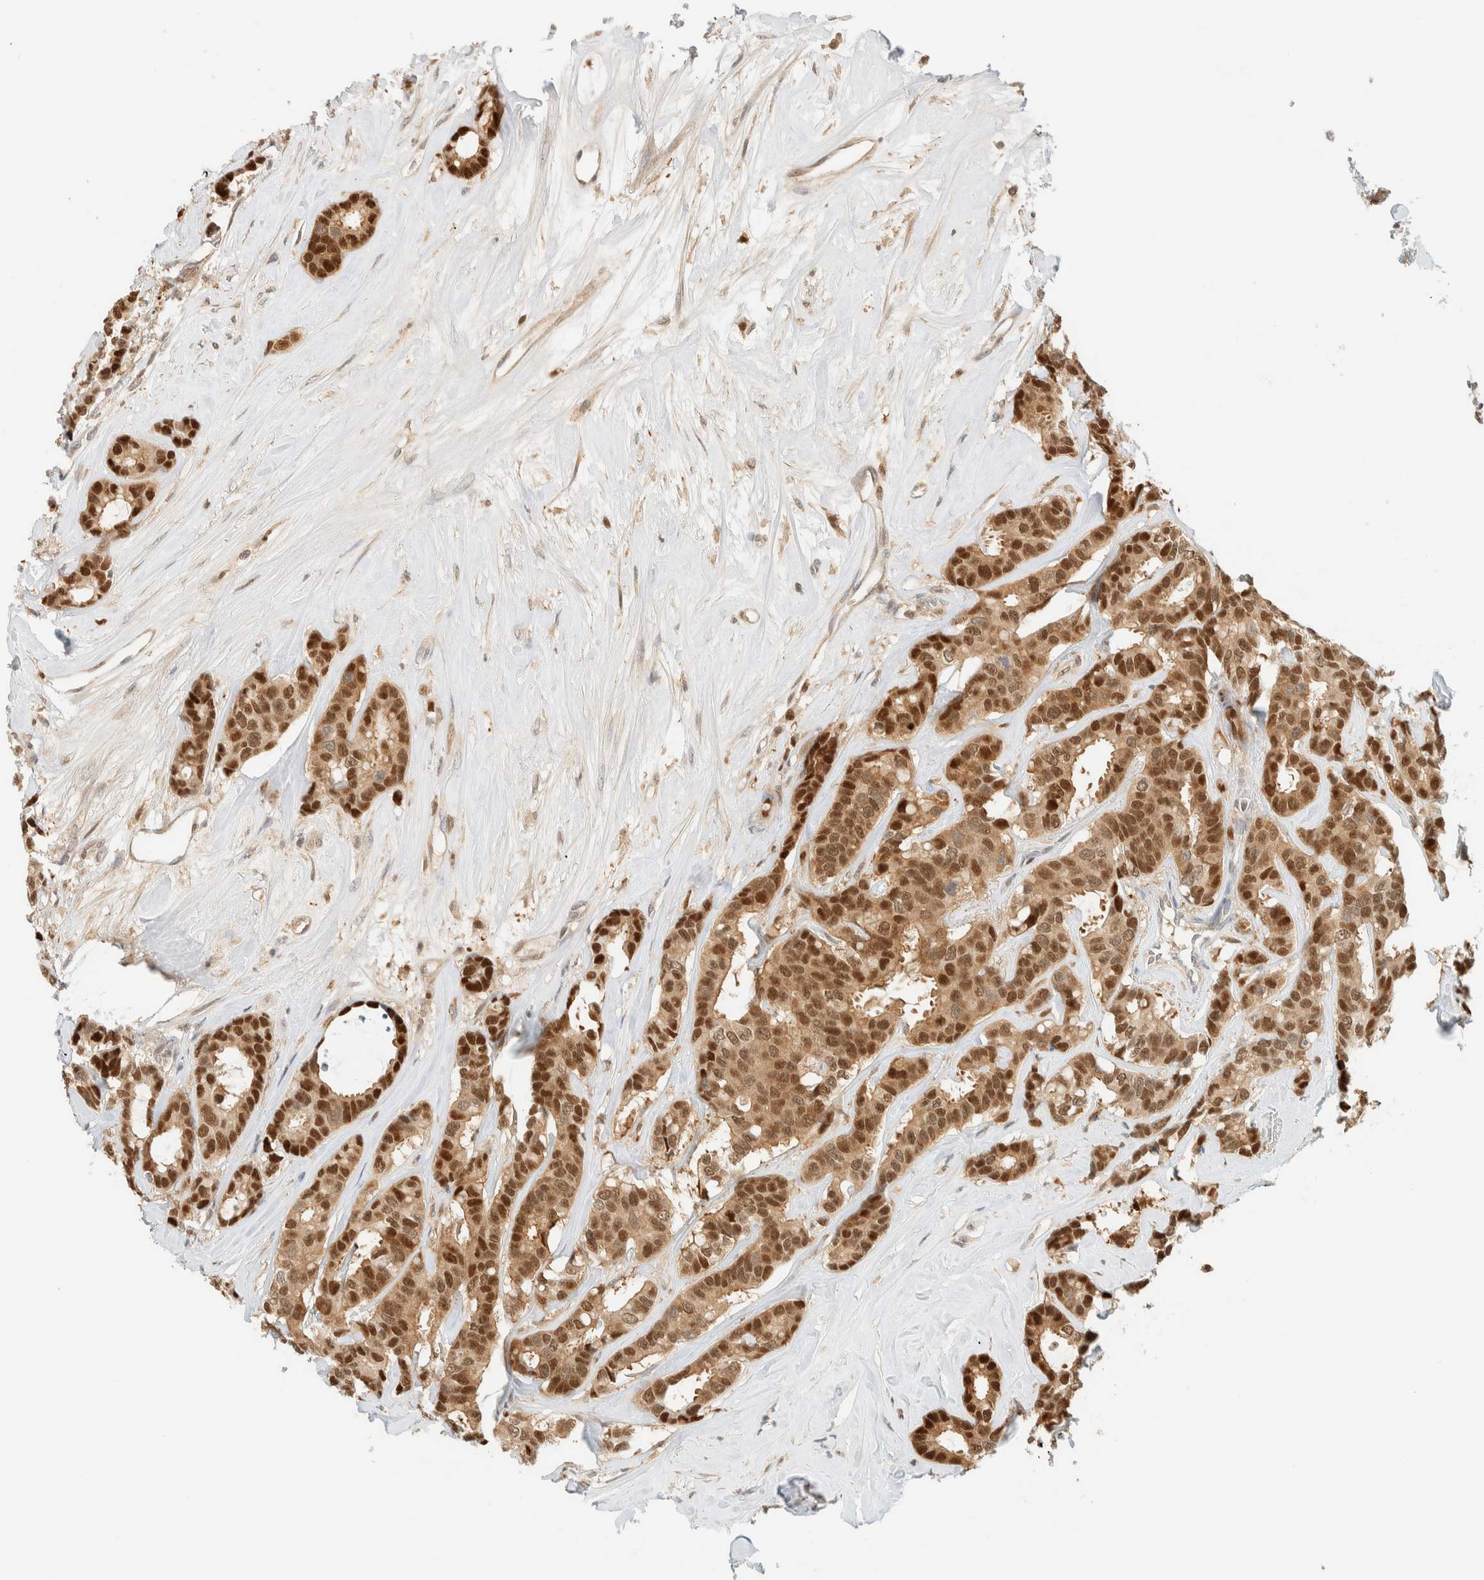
{"staining": {"intensity": "strong", "quantity": ">75%", "location": "cytoplasmic/membranous,nuclear"}, "tissue": "breast cancer", "cell_type": "Tumor cells", "image_type": "cancer", "snomed": [{"axis": "morphology", "description": "Duct carcinoma"}, {"axis": "topography", "description": "Breast"}], "caption": "Breast cancer was stained to show a protein in brown. There is high levels of strong cytoplasmic/membranous and nuclear expression in approximately >75% of tumor cells.", "gene": "ZBTB37", "patient": {"sex": "female", "age": 87}}